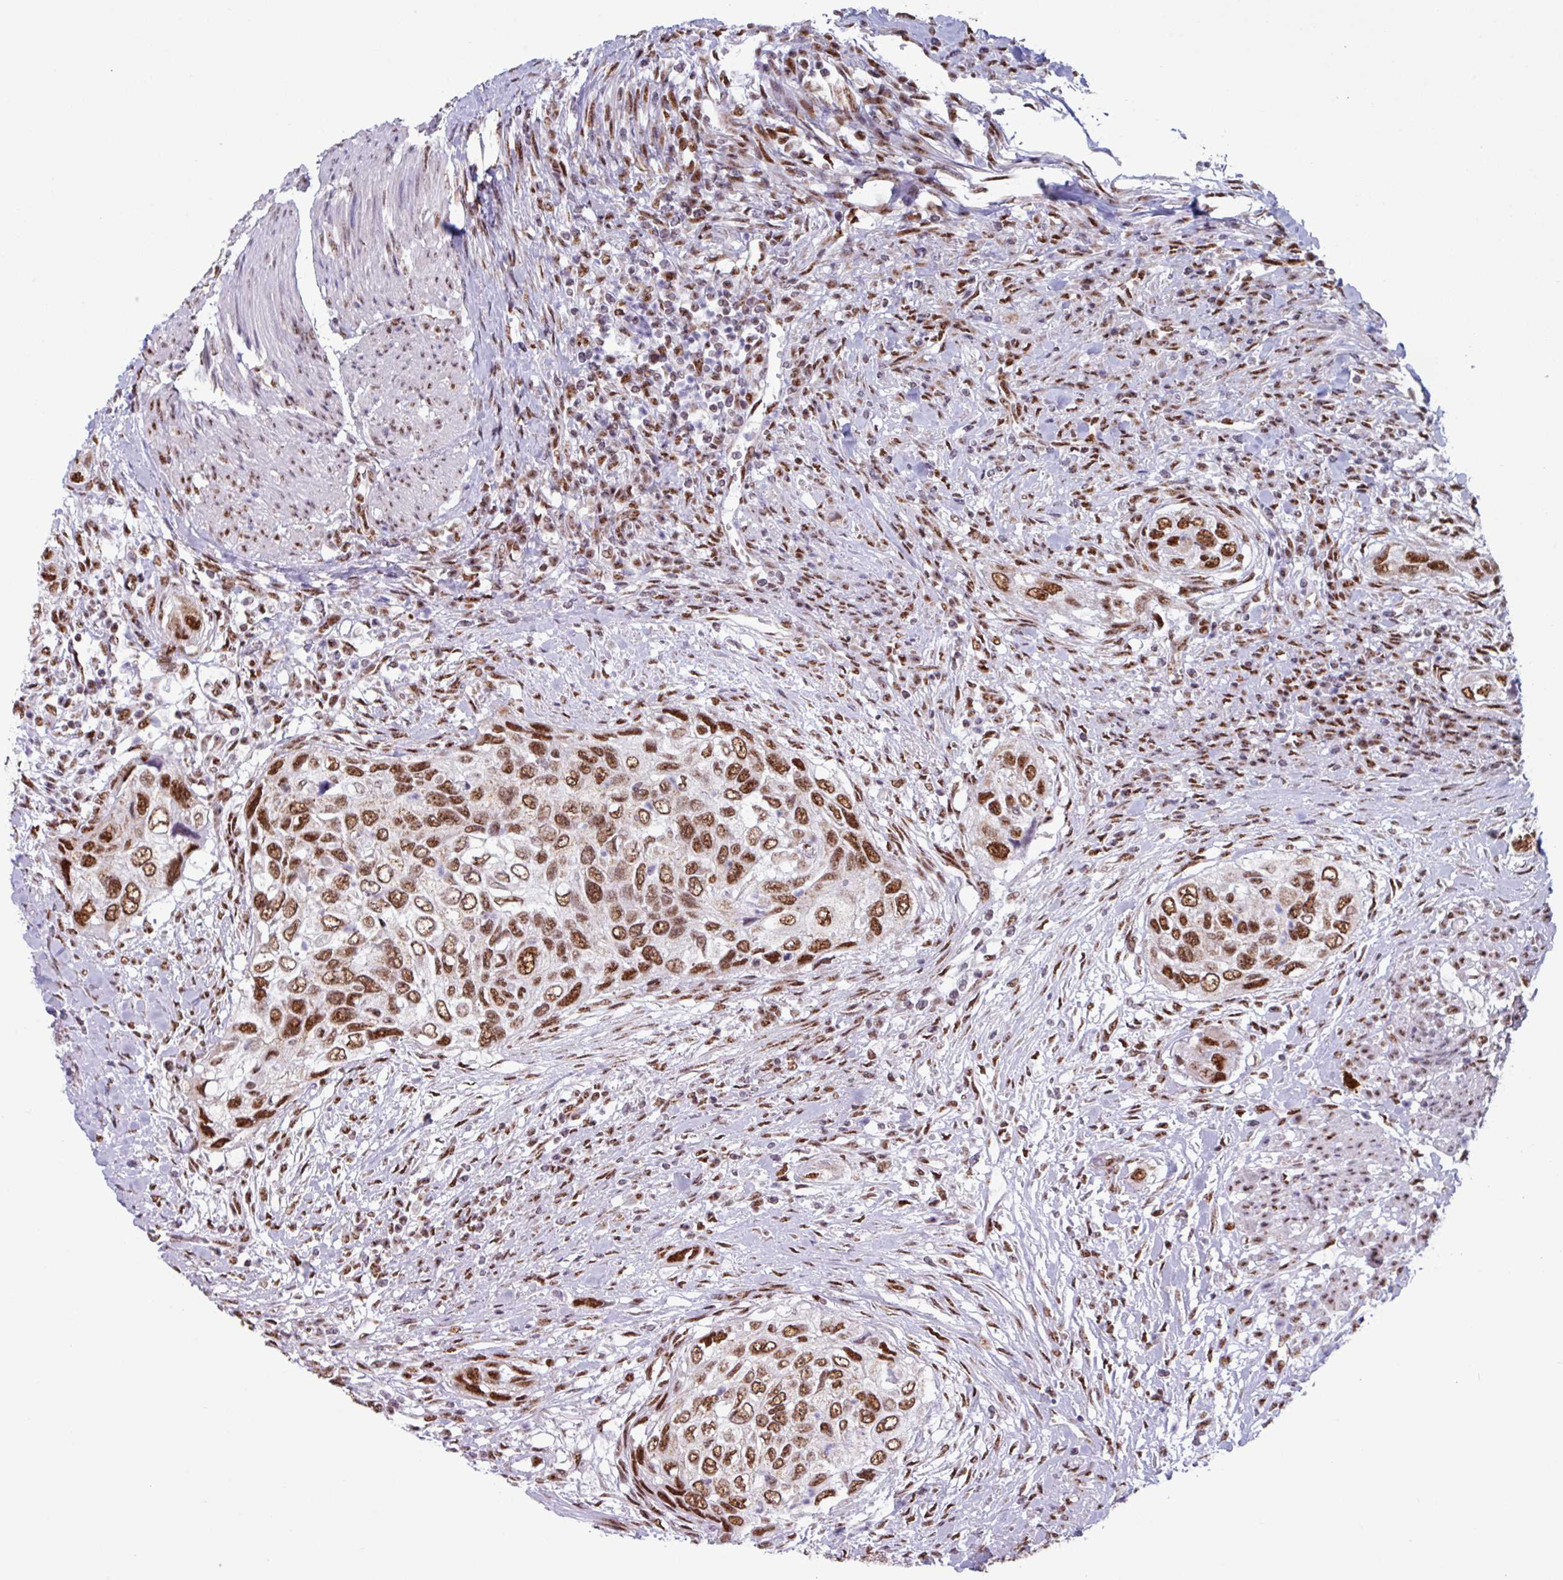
{"staining": {"intensity": "moderate", "quantity": ">75%", "location": "nuclear"}, "tissue": "urothelial cancer", "cell_type": "Tumor cells", "image_type": "cancer", "snomed": [{"axis": "morphology", "description": "Urothelial carcinoma, High grade"}, {"axis": "topography", "description": "Urinary bladder"}], "caption": "Tumor cells demonstrate medium levels of moderate nuclear expression in about >75% of cells in urothelial cancer.", "gene": "PUF60", "patient": {"sex": "female", "age": 60}}